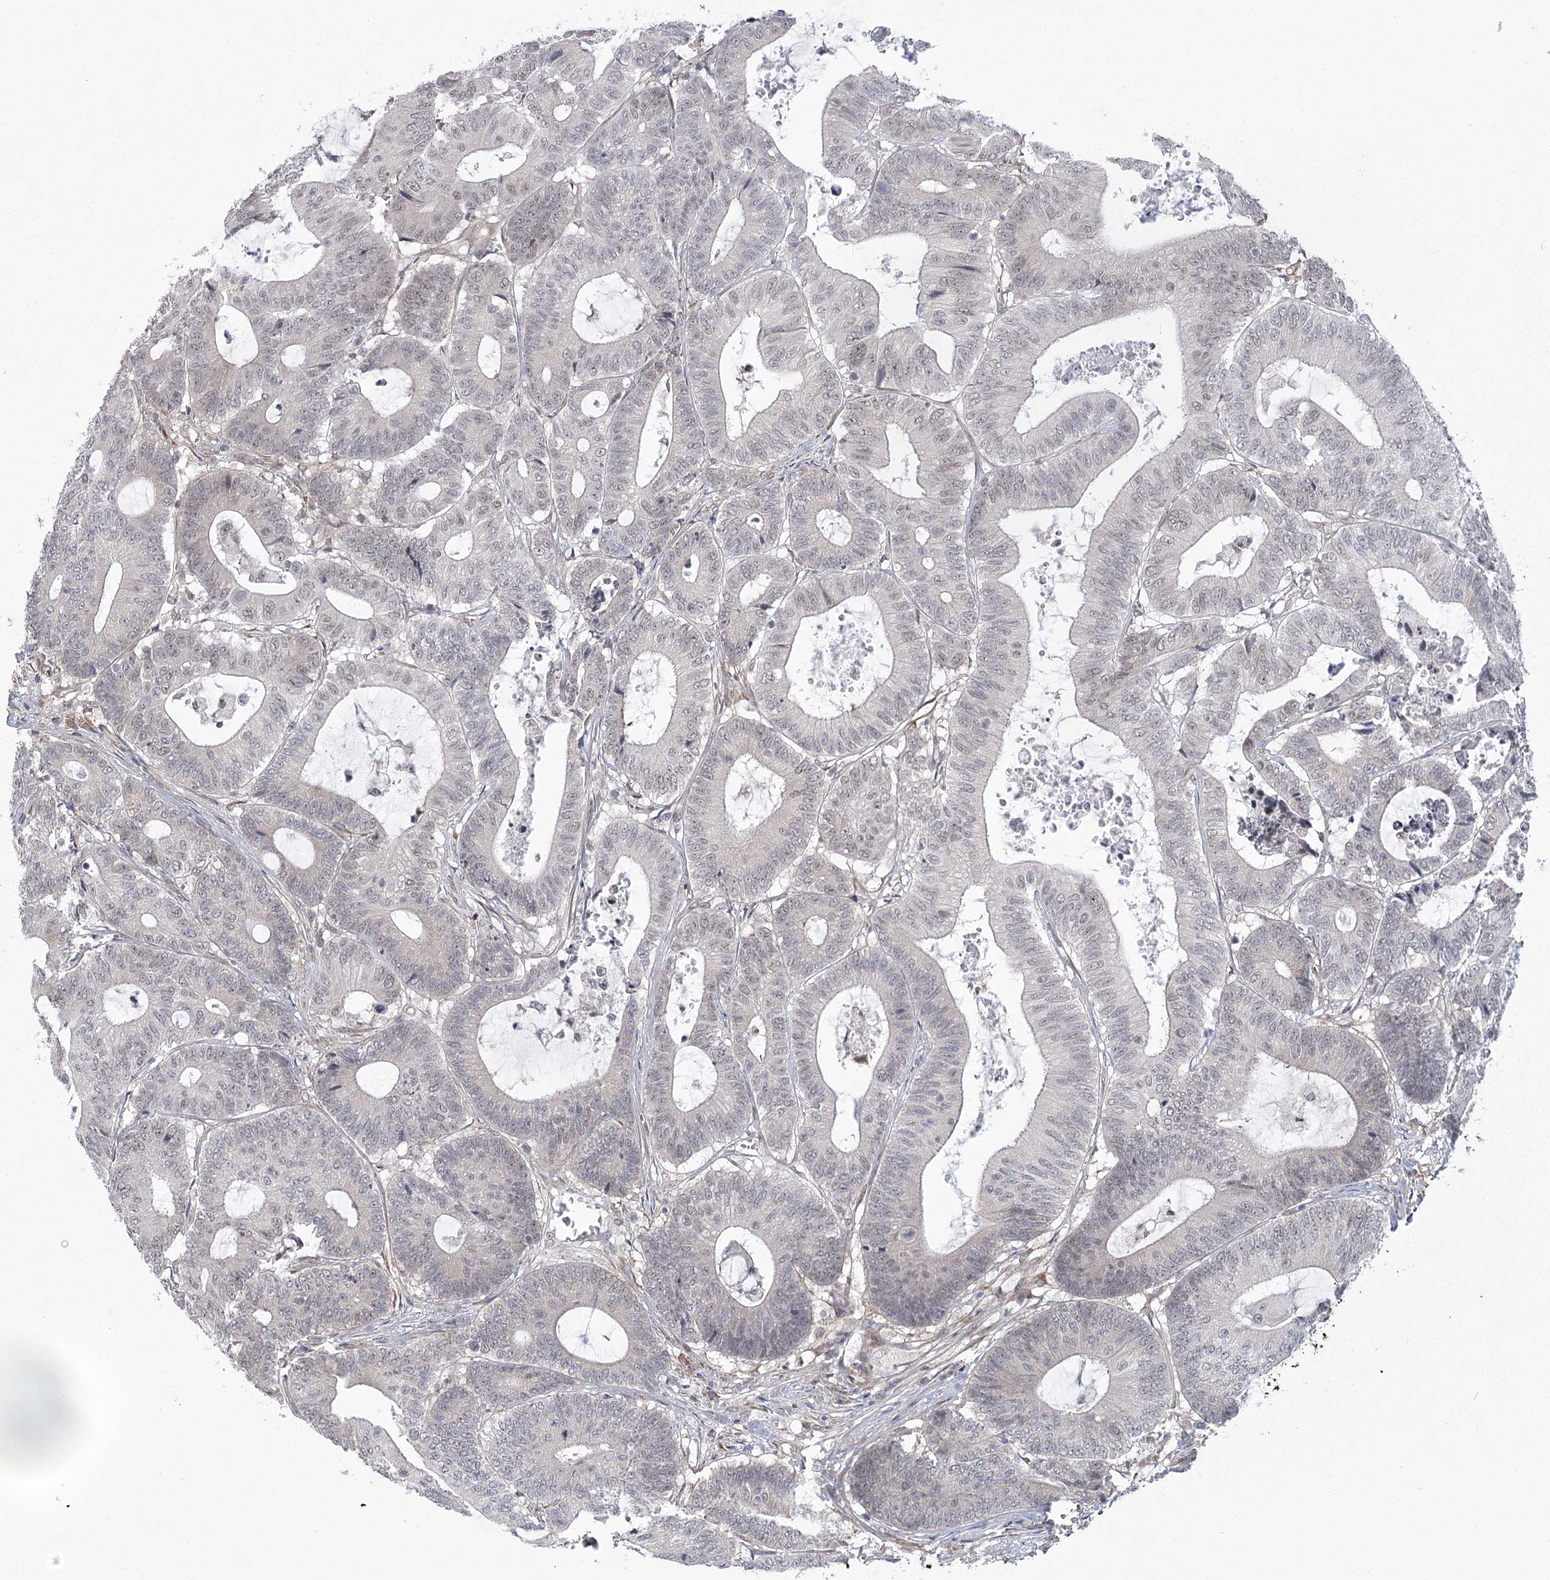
{"staining": {"intensity": "negative", "quantity": "none", "location": "none"}, "tissue": "colorectal cancer", "cell_type": "Tumor cells", "image_type": "cancer", "snomed": [{"axis": "morphology", "description": "Adenocarcinoma, NOS"}, {"axis": "topography", "description": "Colon"}], "caption": "Immunohistochemical staining of human adenocarcinoma (colorectal) exhibits no significant positivity in tumor cells.", "gene": "MED28", "patient": {"sex": "female", "age": 84}}